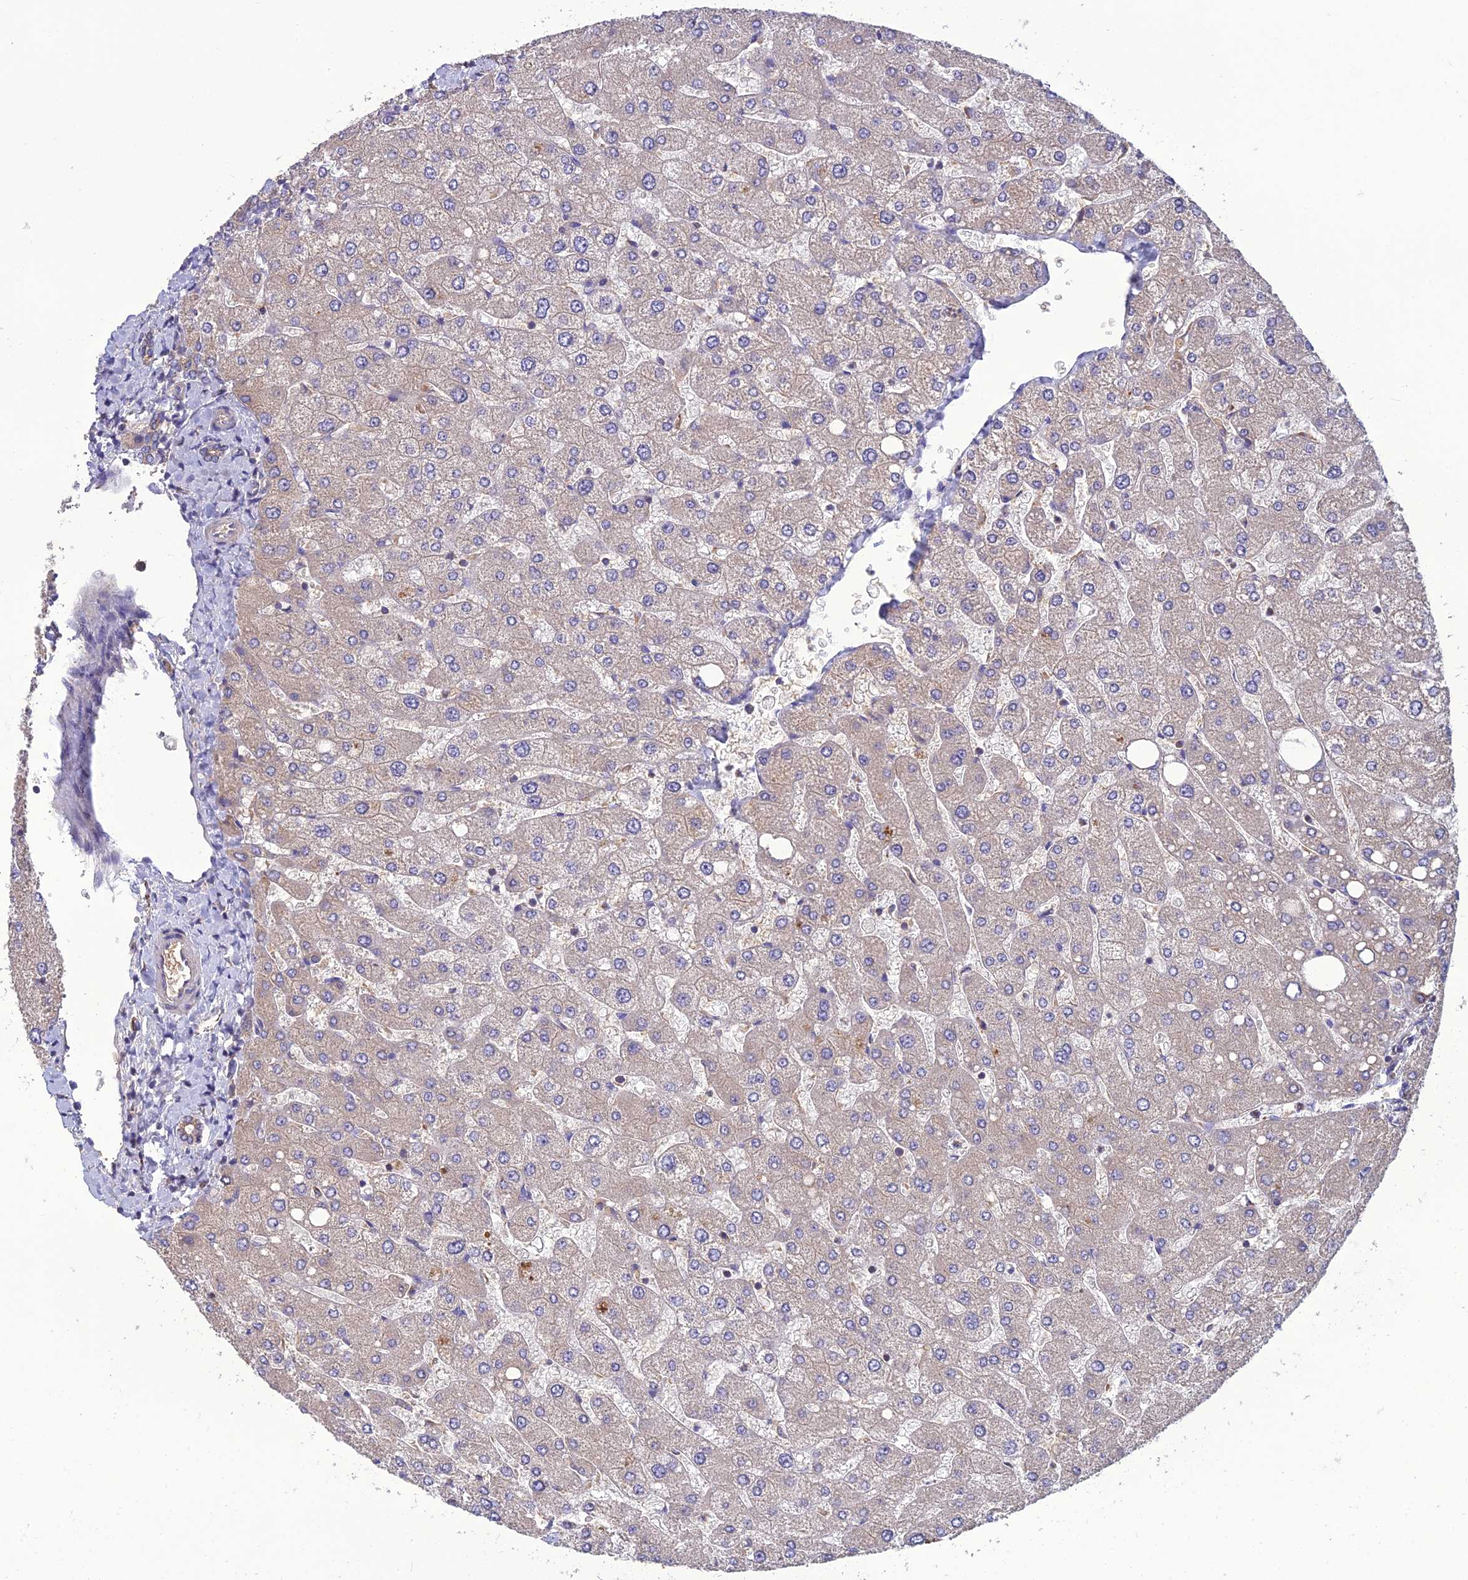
{"staining": {"intensity": "negative", "quantity": "none", "location": "none"}, "tissue": "liver", "cell_type": "Cholangiocytes", "image_type": "normal", "snomed": [{"axis": "morphology", "description": "Normal tissue, NOS"}, {"axis": "topography", "description": "Liver"}], "caption": "DAB (3,3'-diaminobenzidine) immunohistochemical staining of benign liver demonstrates no significant positivity in cholangiocytes.", "gene": "GALR2", "patient": {"sex": "male", "age": 55}}